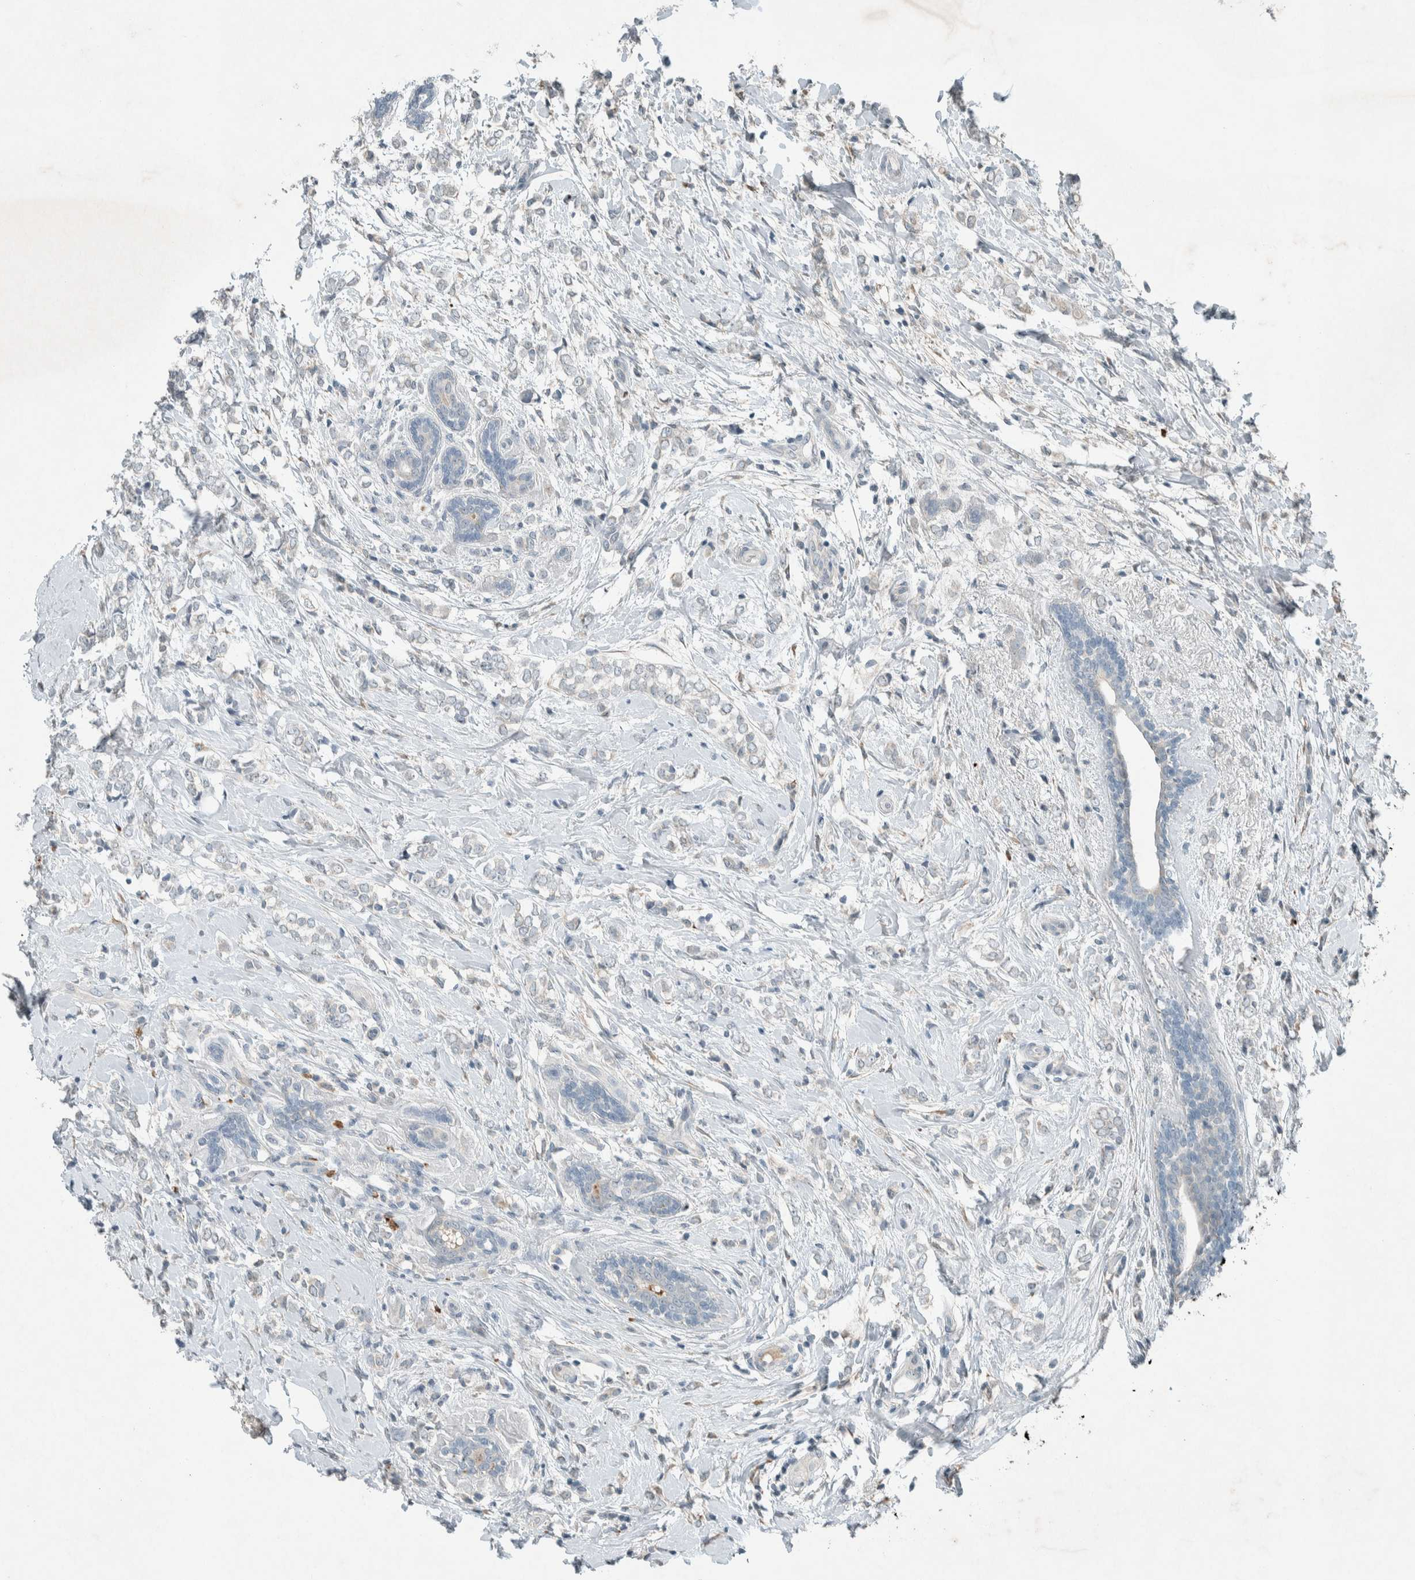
{"staining": {"intensity": "negative", "quantity": "none", "location": "none"}, "tissue": "breast cancer", "cell_type": "Tumor cells", "image_type": "cancer", "snomed": [{"axis": "morphology", "description": "Normal tissue, NOS"}, {"axis": "morphology", "description": "Lobular carcinoma"}, {"axis": "topography", "description": "Breast"}], "caption": "The image demonstrates no significant positivity in tumor cells of lobular carcinoma (breast).", "gene": "CERCAM", "patient": {"sex": "female", "age": 47}}